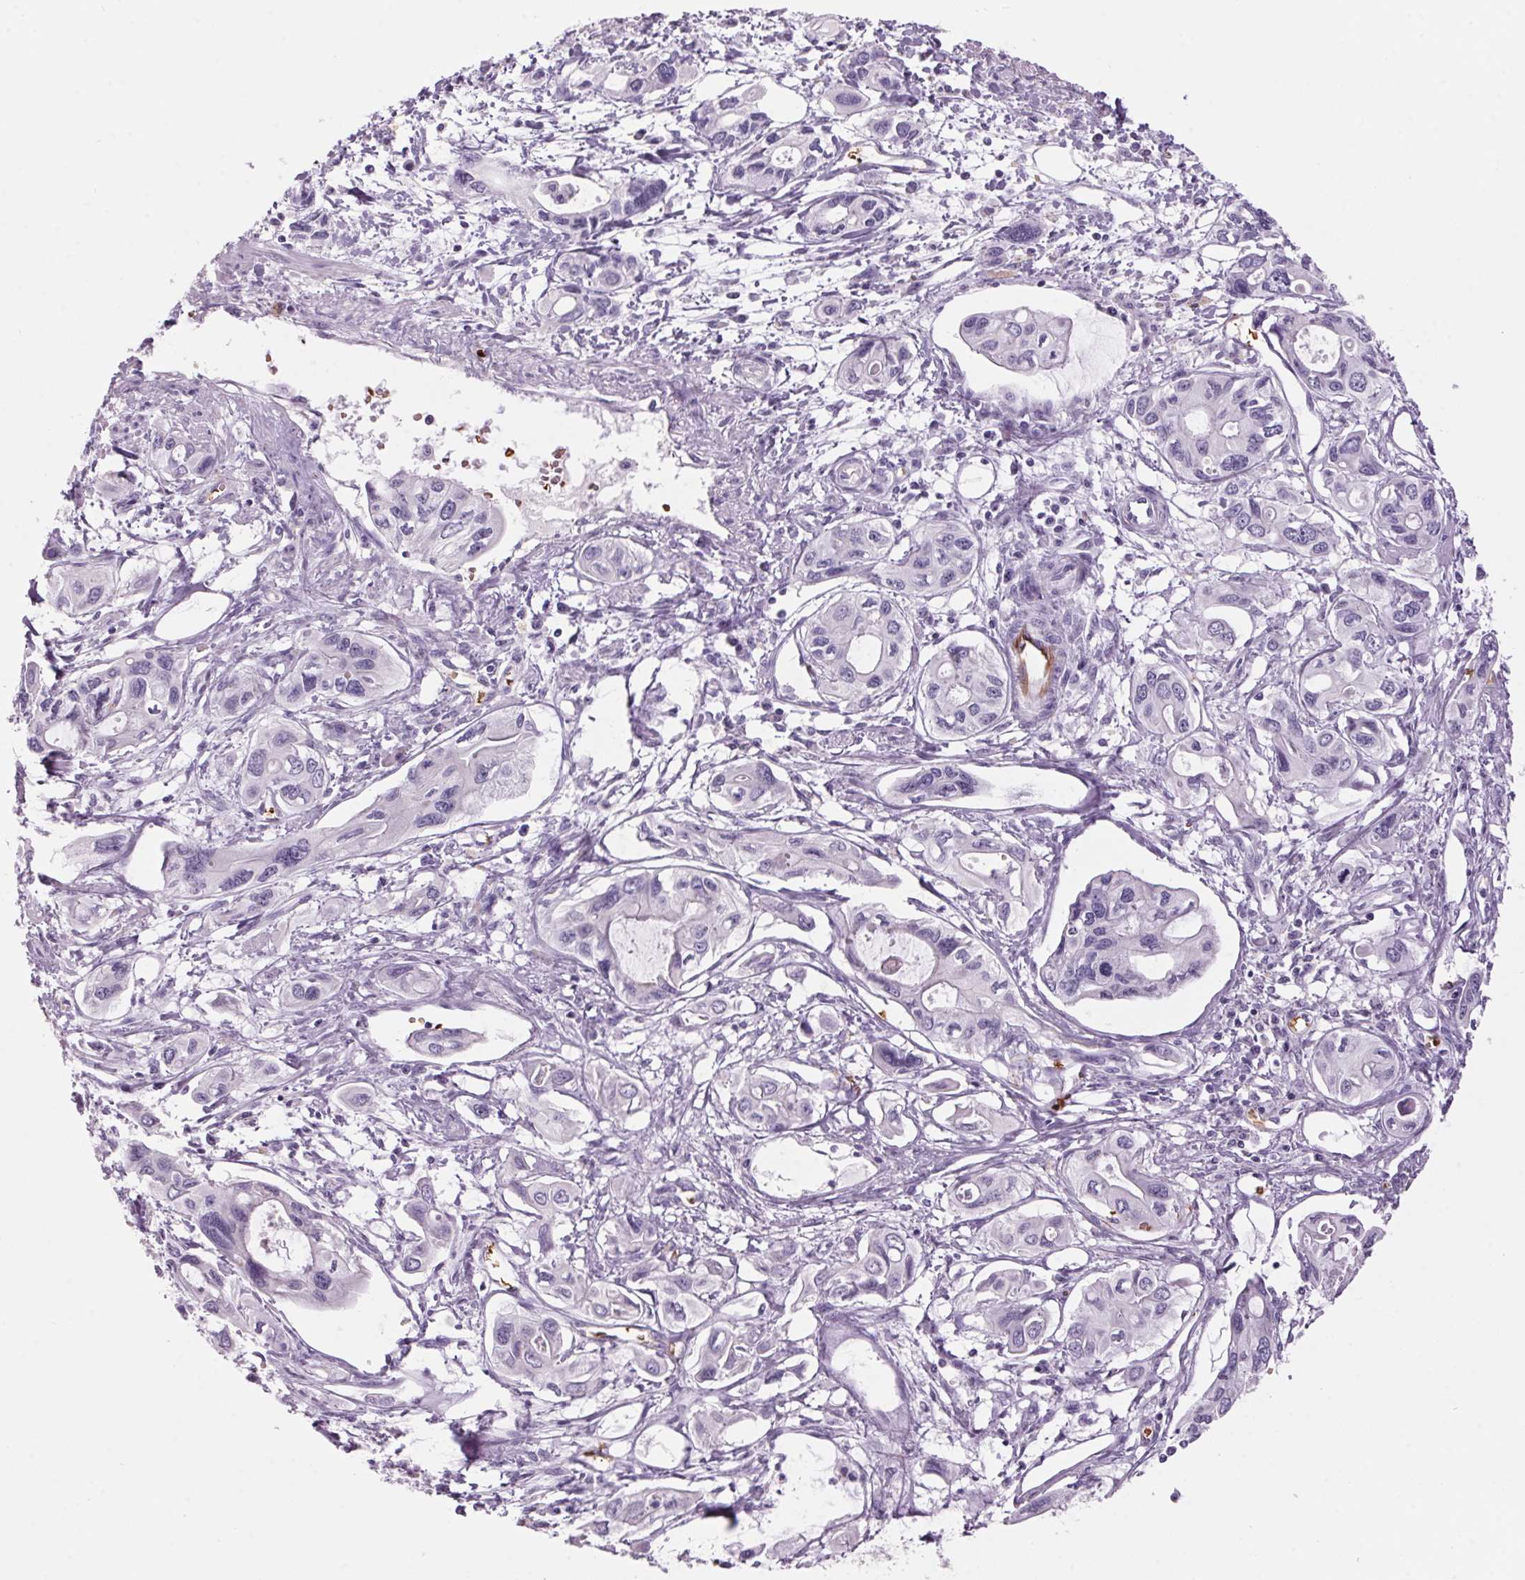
{"staining": {"intensity": "negative", "quantity": "none", "location": "none"}, "tissue": "pancreatic cancer", "cell_type": "Tumor cells", "image_type": "cancer", "snomed": [{"axis": "morphology", "description": "Adenocarcinoma, NOS"}, {"axis": "topography", "description": "Pancreas"}], "caption": "Pancreatic cancer (adenocarcinoma) was stained to show a protein in brown. There is no significant staining in tumor cells.", "gene": "HBQ1", "patient": {"sex": "male", "age": 60}}